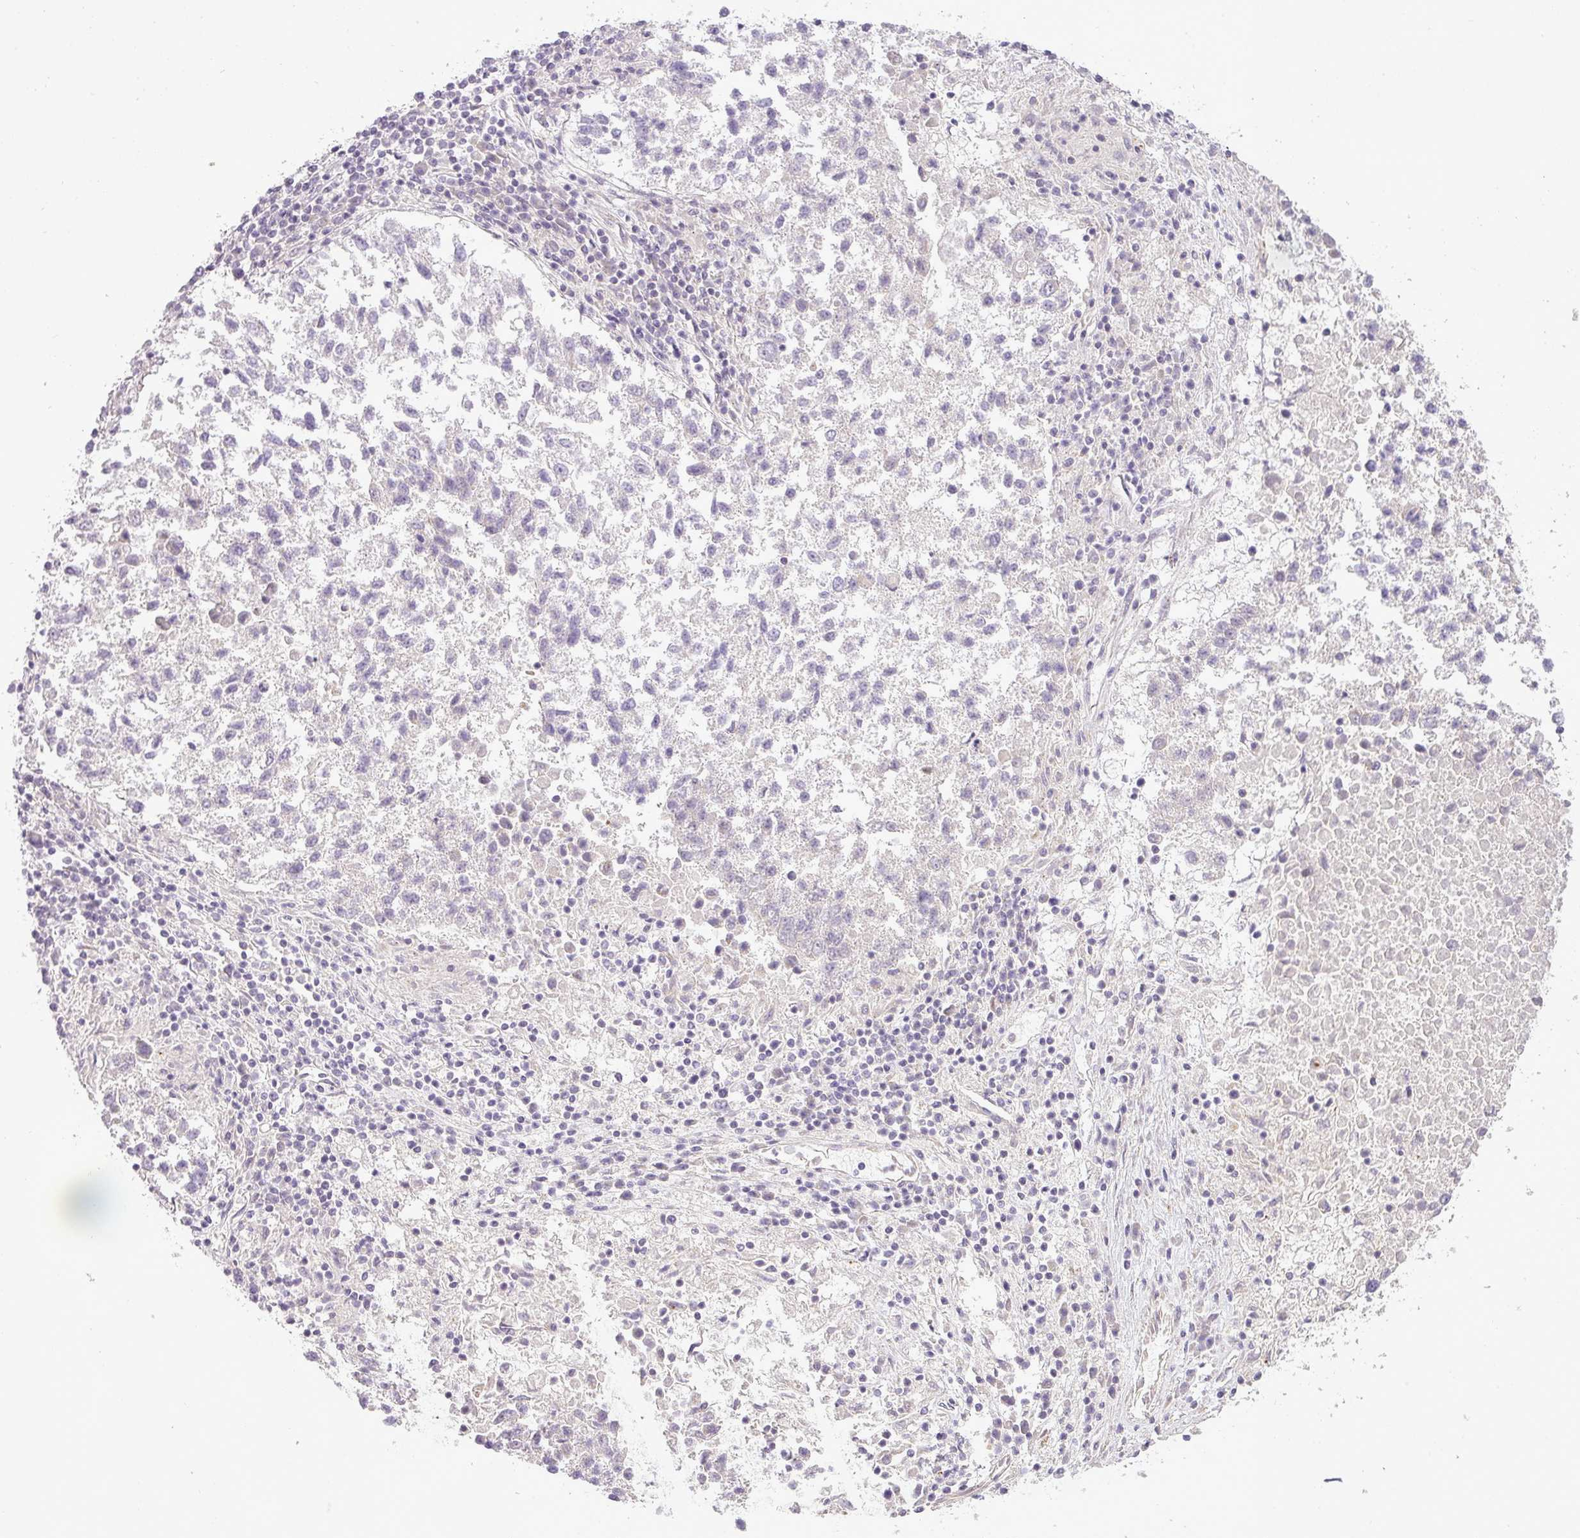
{"staining": {"intensity": "negative", "quantity": "none", "location": "none"}, "tissue": "lung cancer", "cell_type": "Tumor cells", "image_type": "cancer", "snomed": [{"axis": "morphology", "description": "Squamous cell carcinoma, NOS"}, {"axis": "topography", "description": "Lung"}], "caption": "An immunohistochemistry histopathology image of lung cancer is shown. There is no staining in tumor cells of lung cancer.", "gene": "ZDHHC1", "patient": {"sex": "male", "age": 73}}